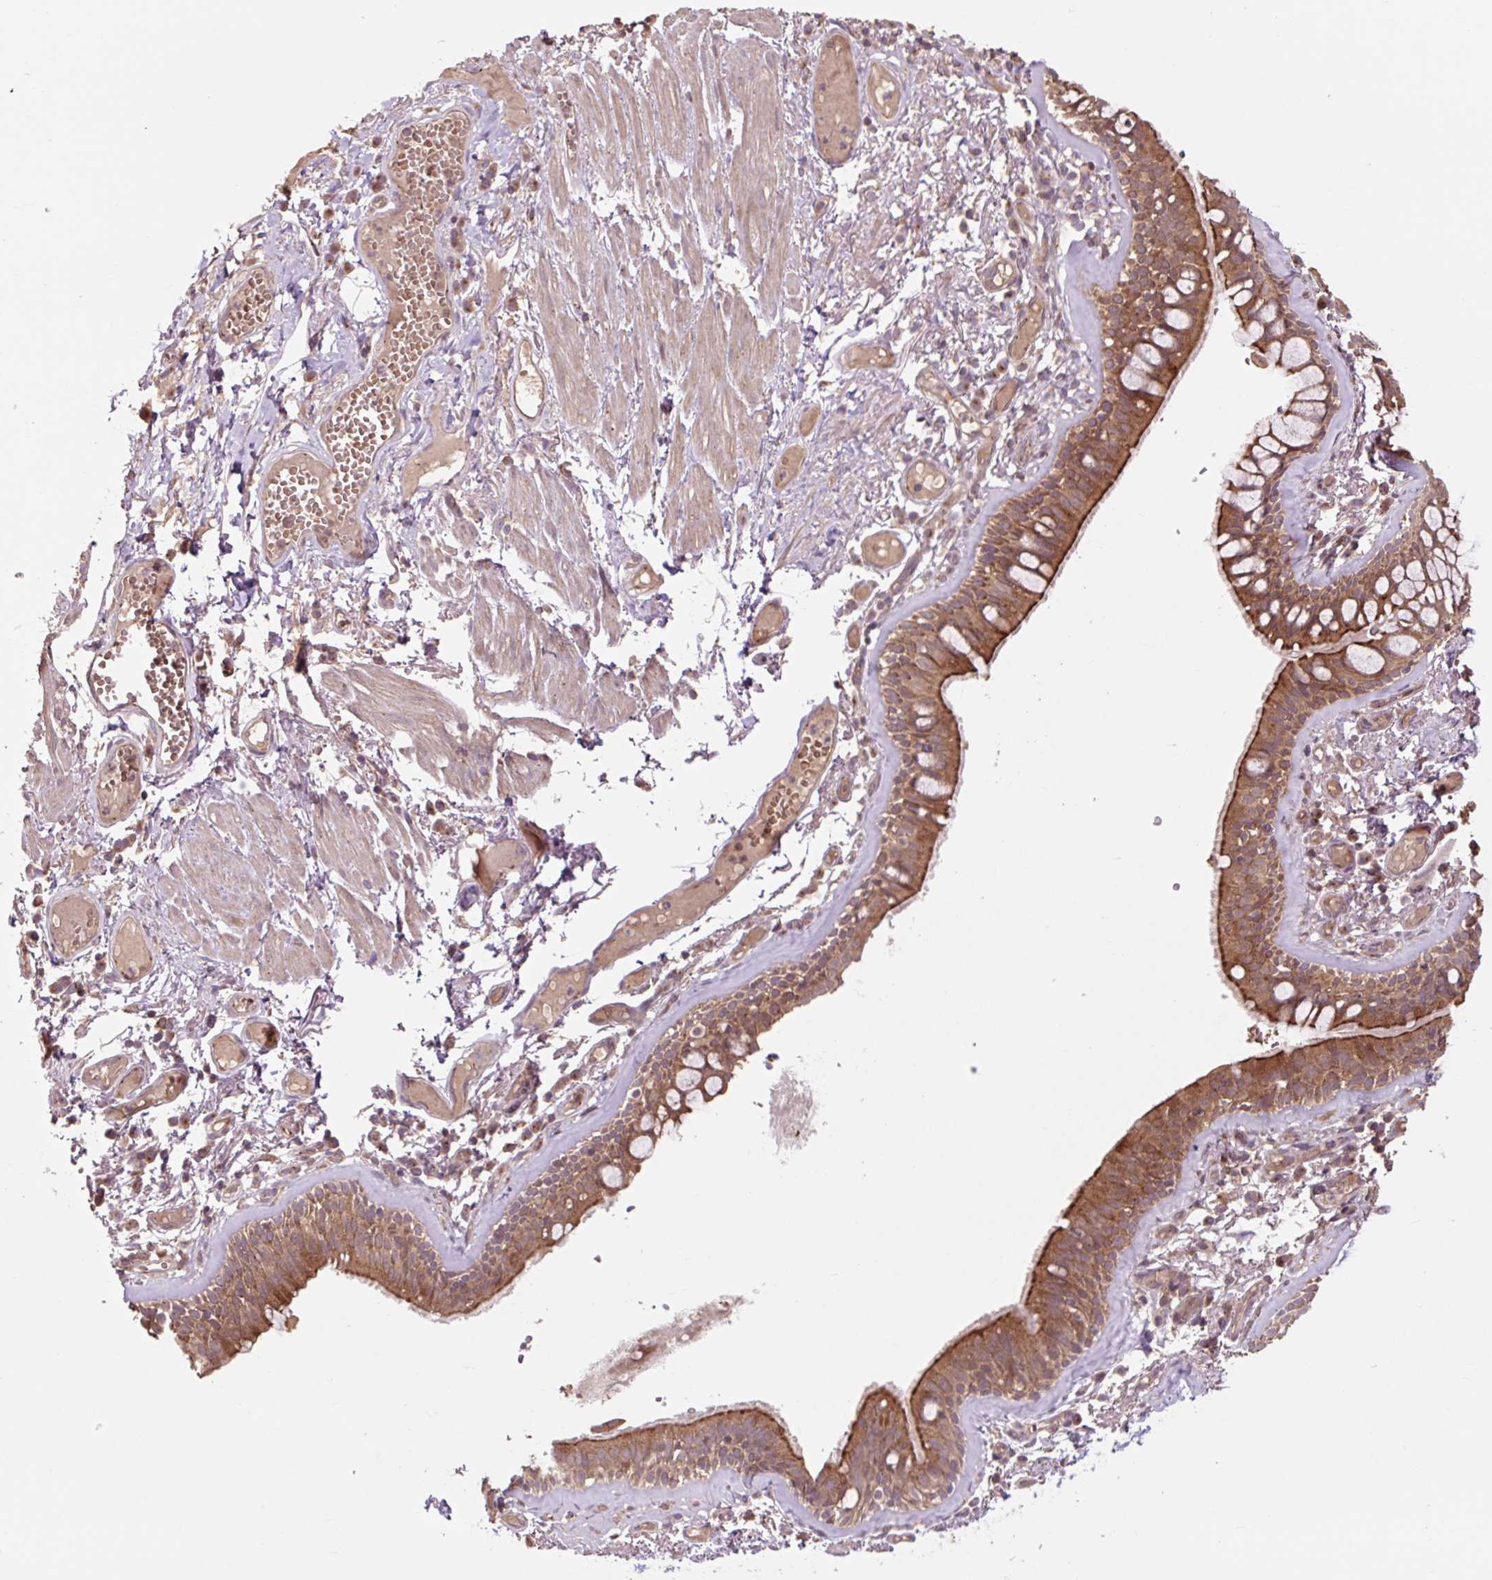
{"staining": {"intensity": "moderate", "quantity": ">75%", "location": "cytoplasmic/membranous"}, "tissue": "bronchus", "cell_type": "Respiratory epithelial cells", "image_type": "normal", "snomed": [{"axis": "morphology", "description": "Normal tissue, NOS"}, {"axis": "topography", "description": "Cartilage tissue"}, {"axis": "topography", "description": "Bronchus"}], "caption": "Protein analysis of unremarkable bronchus reveals moderate cytoplasmic/membranous staining in approximately >75% of respiratory epithelial cells.", "gene": "MMS19", "patient": {"sex": "male", "age": 78}}